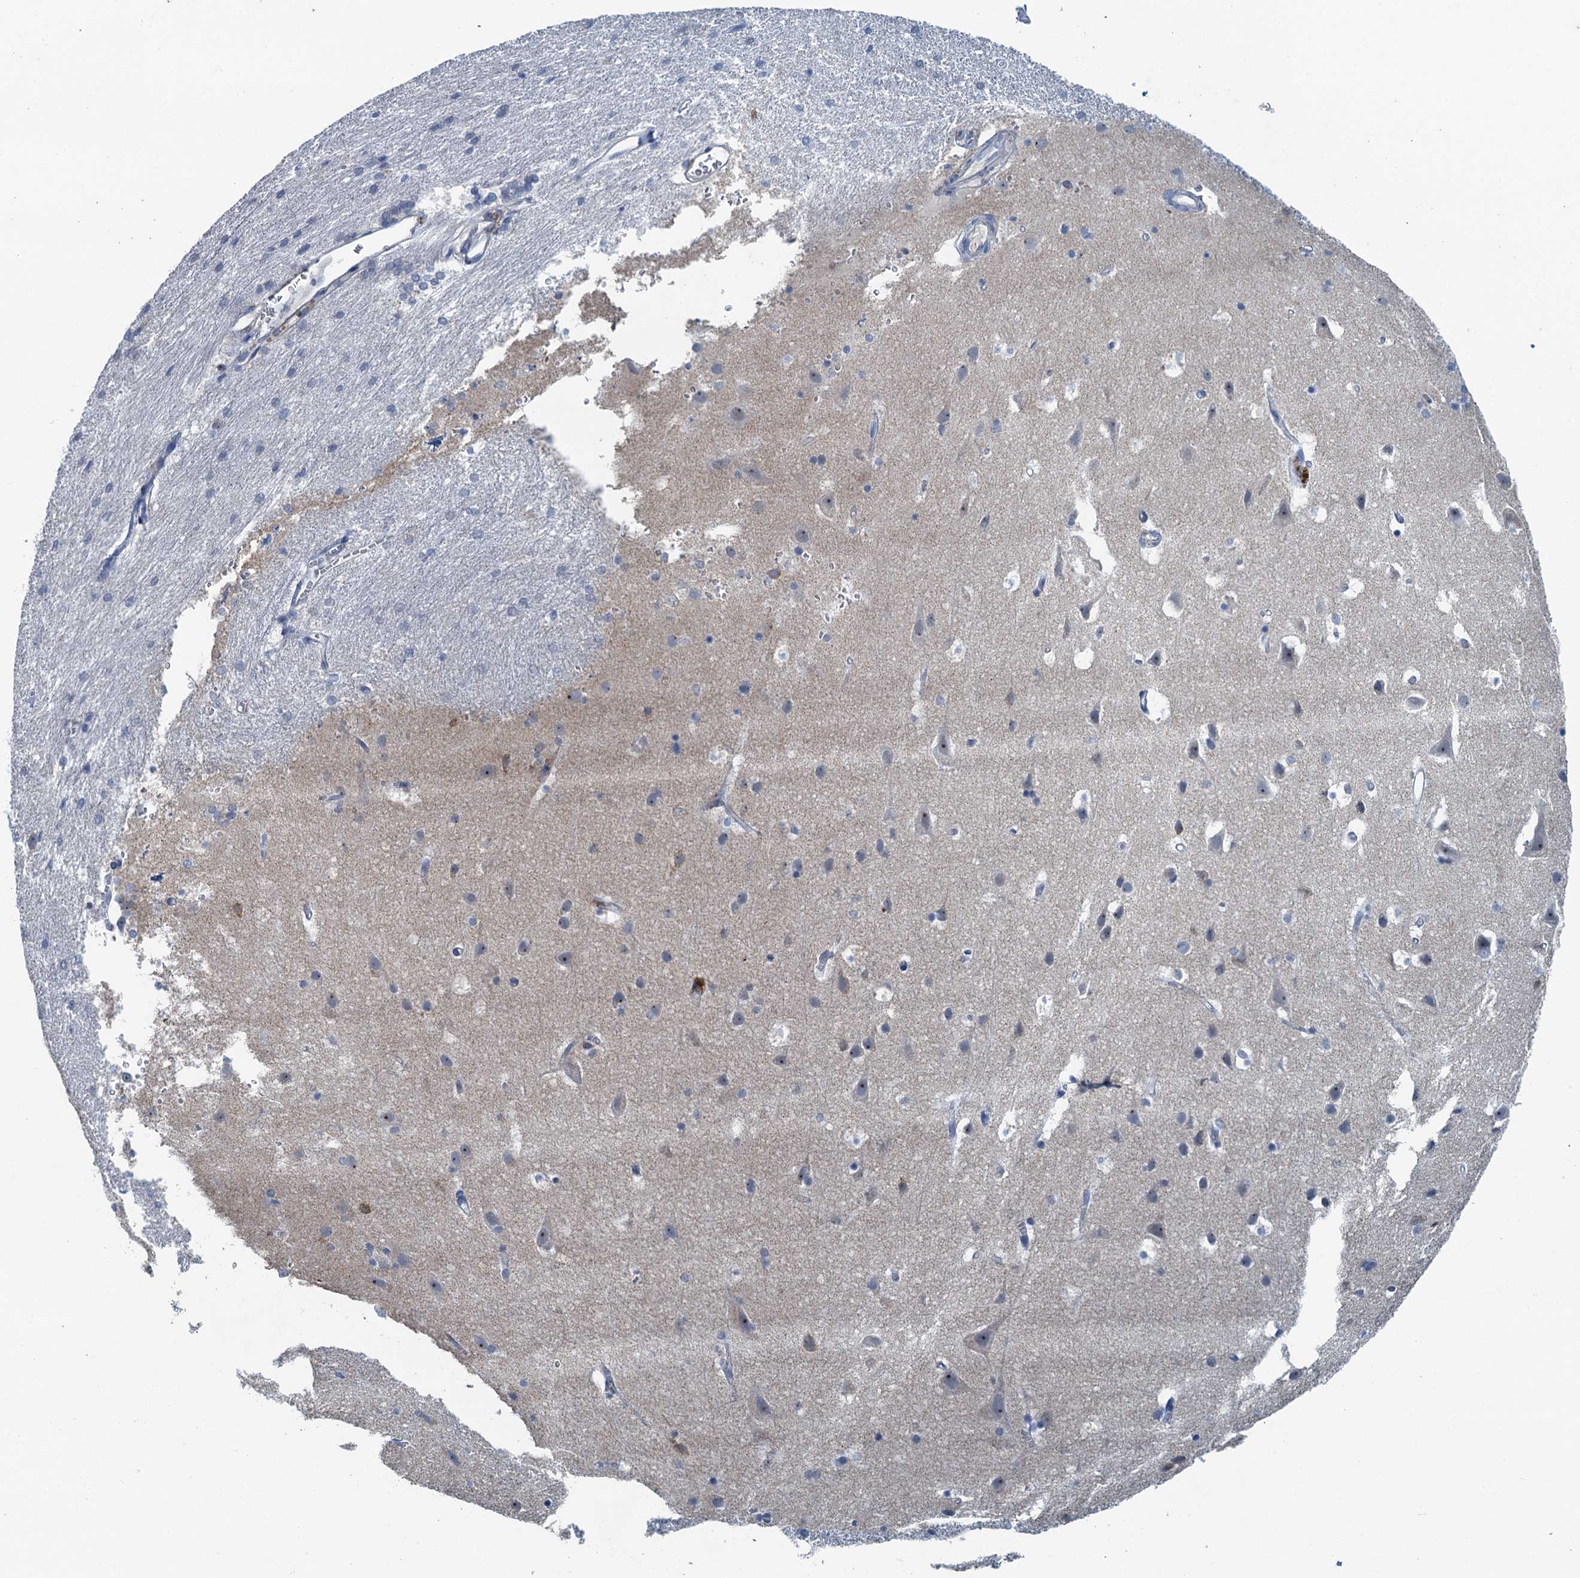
{"staining": {"intensity": "negative", "quantity": "none", "location": "none"}, "tissue": "cerebral cortex", "cell_type": "Endothelial cells", "image_type": "normal", "snomed": [{"axis": "morphology", "description": "Normal tissue, NOS"}, {"axis": "topography", "description": "Cerebral cortex"}], "caption": "The photomicrograph reveals no staining of endothelial cells in benign cerebral cortex.", "gene": "THAP10", "patient": {"sex": "male", "age": 54}}